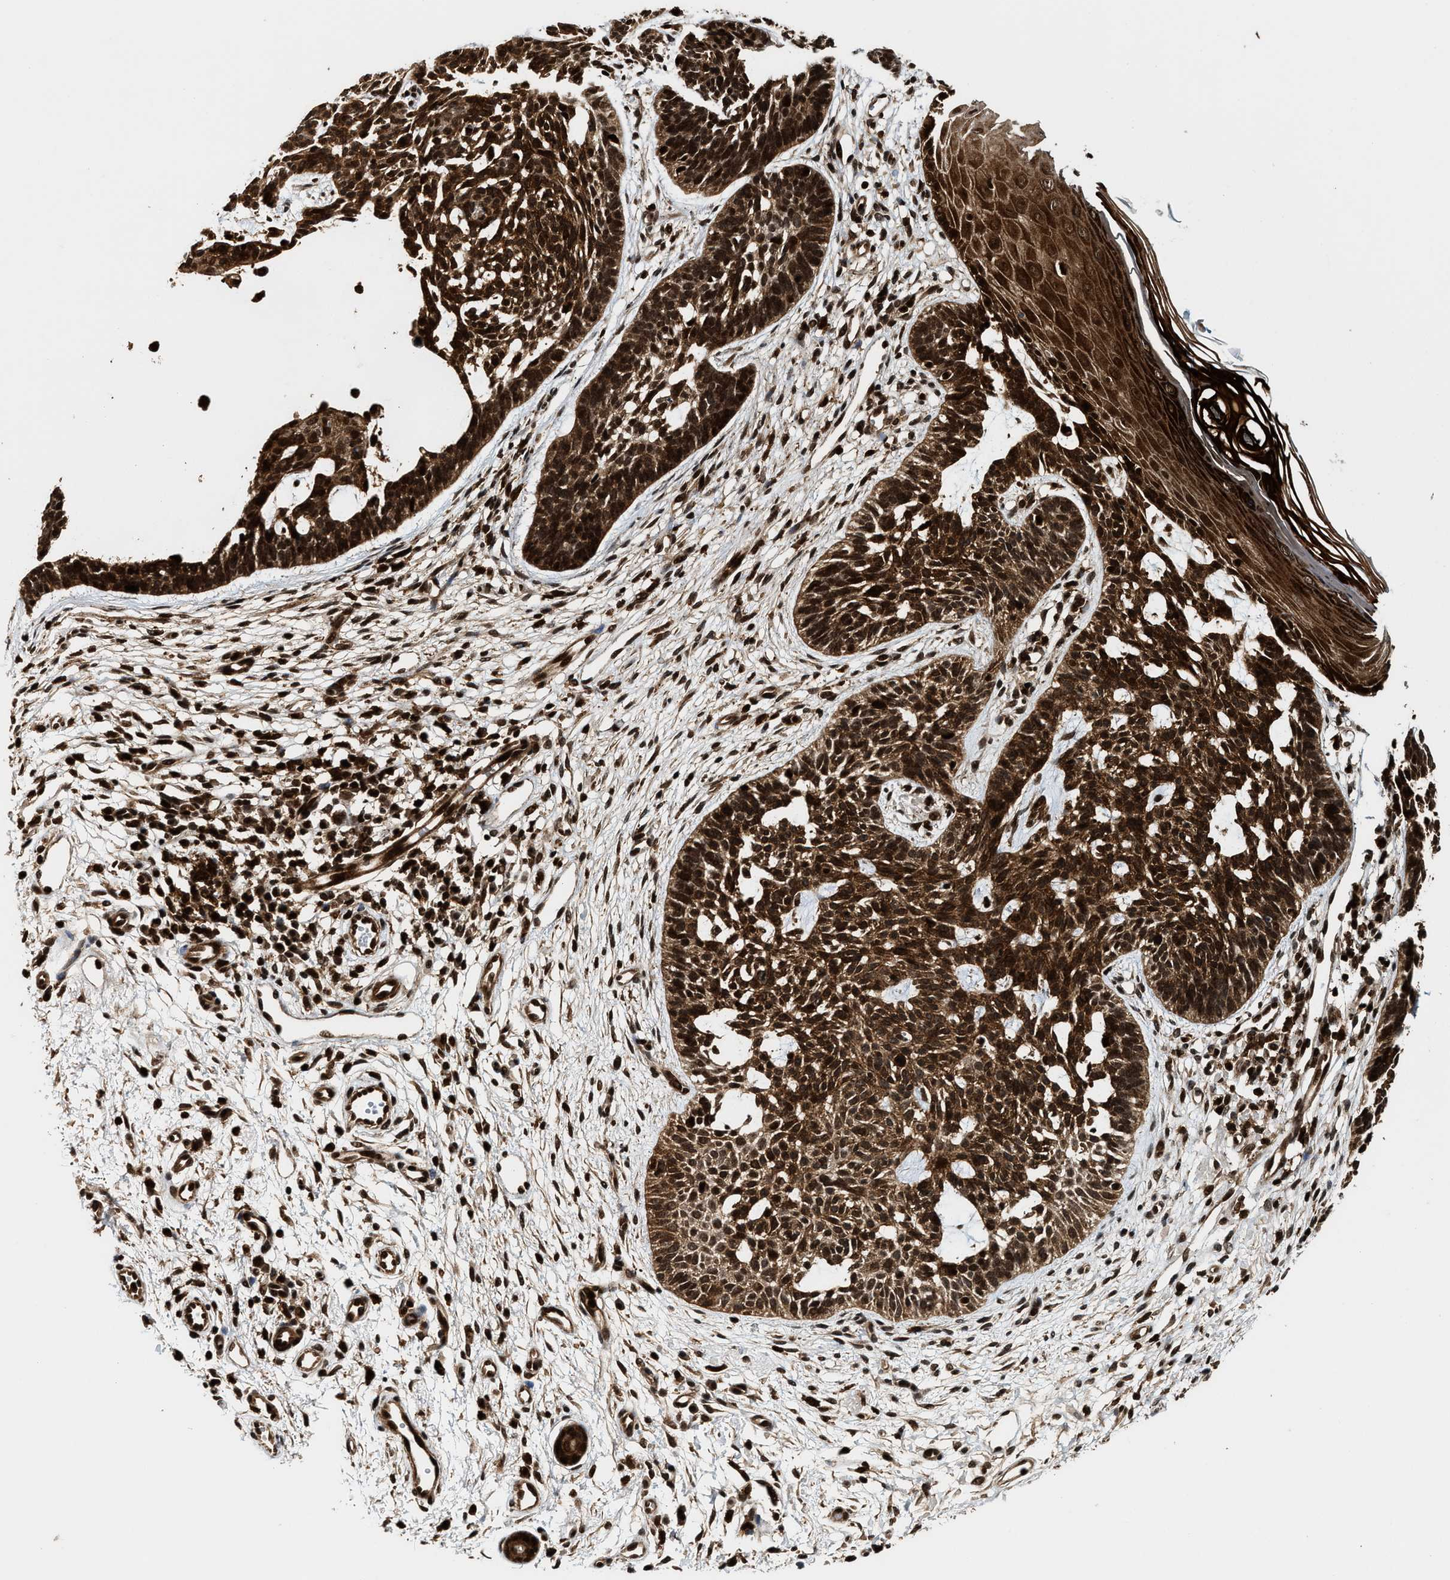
{"staining": {"intensity": "strong", "quantity": ">75%", "location": "cytoplasmic/membranous,nuclear"}, "tissue": "skin cancer", "cell_type": "Tumor cells", "image_type": "cancer", "snomed": [{"axis": "morphology", "description": "Normal tissue, NOS"}, {"axis": "morphology", "description": "Basal cell carcinoma"}, {"axis": "topography", "description": "Skin"}], "caption": "There is high levels of strong cytoplasmic/membranous and nuclear staining in tumor cells of skin cancer, as demonstrated by immunohistochemical staining (brown color).", "gene": "MDM2", "patient": {"sex": "female", "age": 69}}